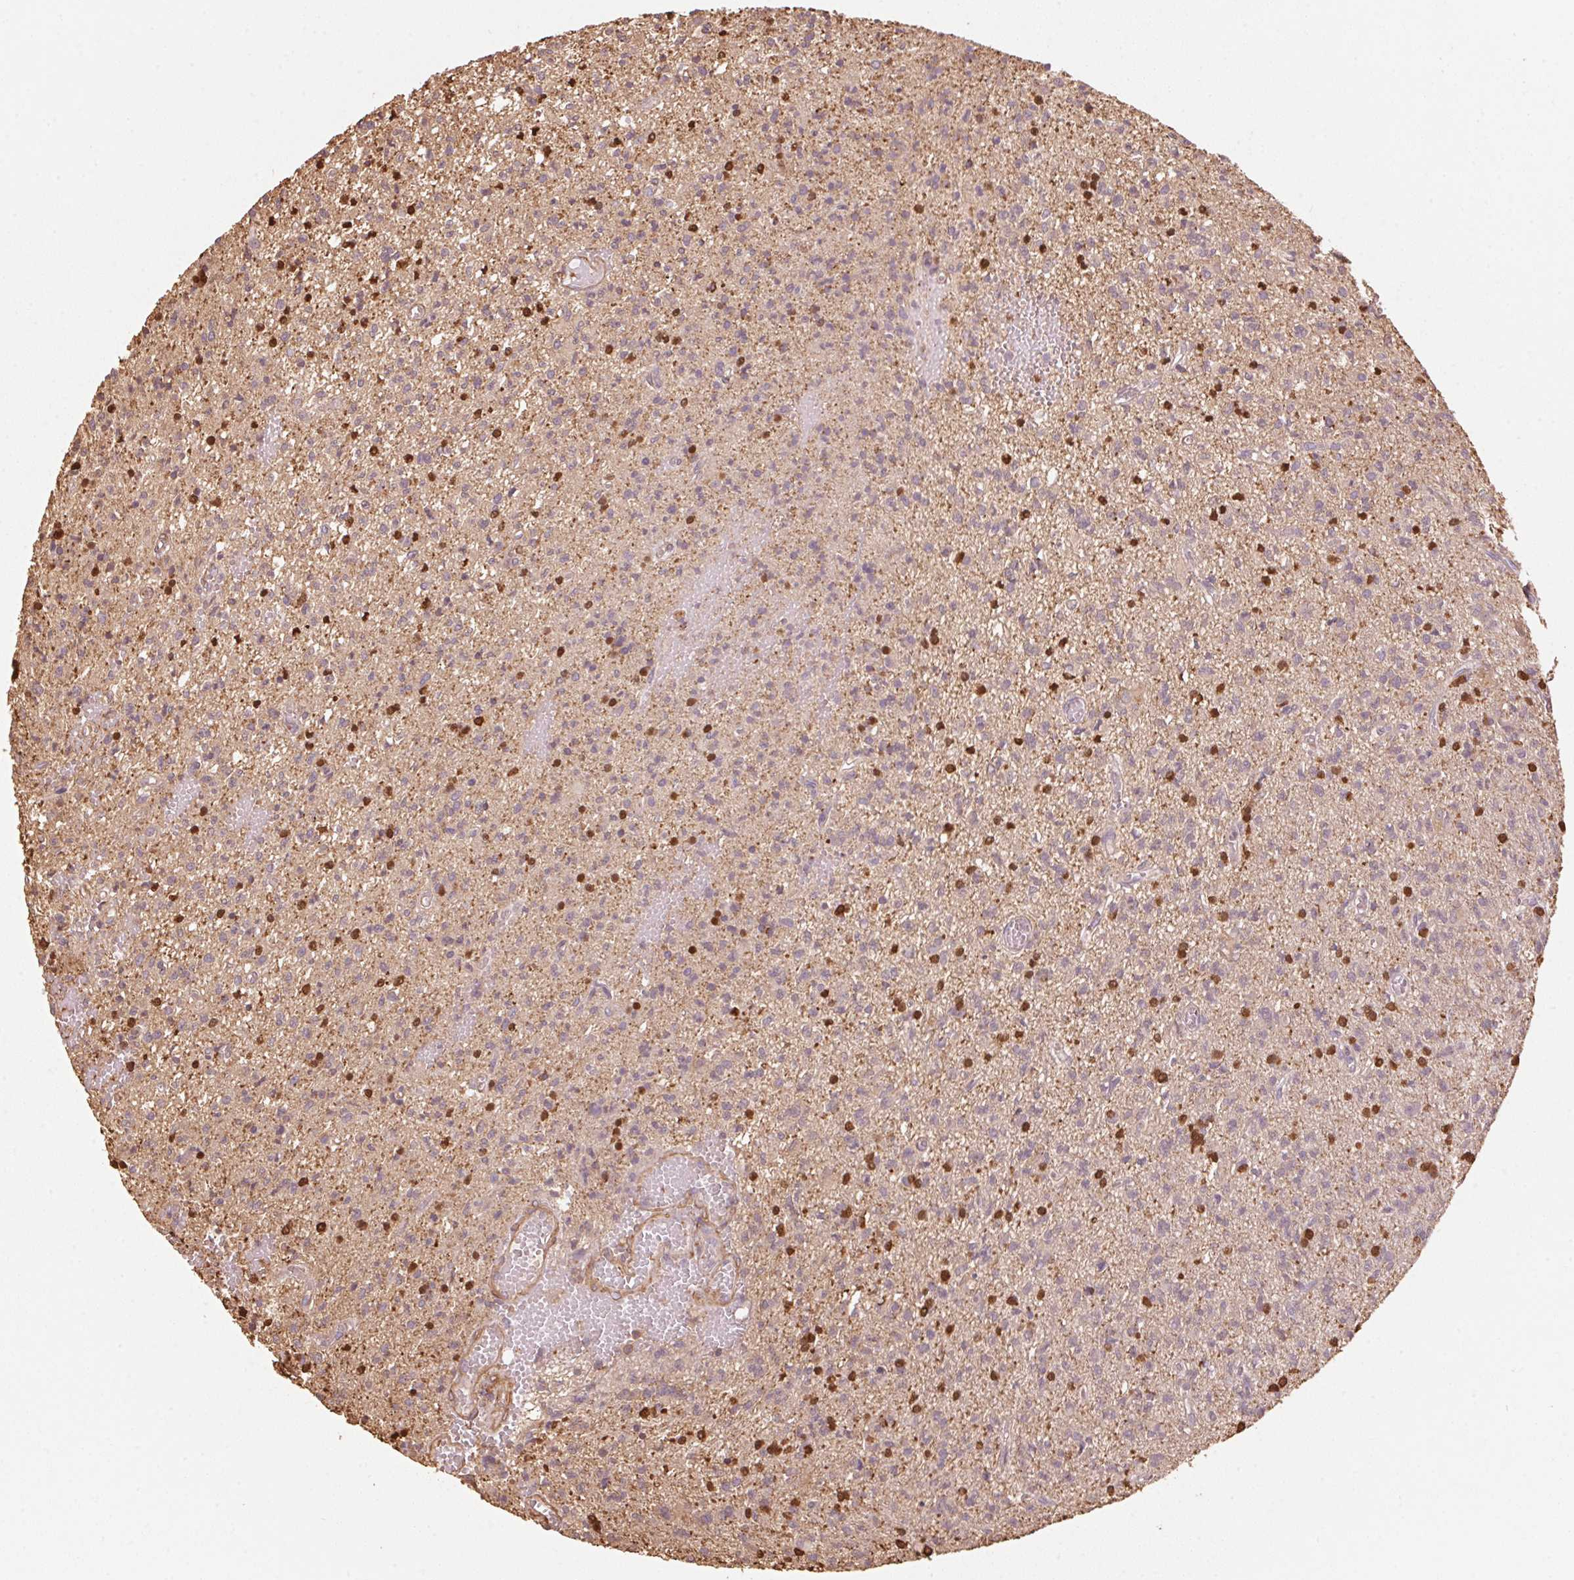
{"staining": {"intensity": "strong", "quantity": "<25%", "location": "cytoplasmic/membranous,nuclear"}, "tissue": "glioma", "cell_type": "Tumor cells", "image_type": "cancer", "snomed": [{"axis": "morphology", "description": "Glioma, malignant, Low grade"}, {"axis": "topography", "description": "Brain"}], "caption": "Tumor cells reveal strong cytoplasmic/membranous and nuclear staining in about <25% of cells in low-grade glioma (malignant).", "gene": "QDPR", "patient": {"sex": "male", "age": 64}}